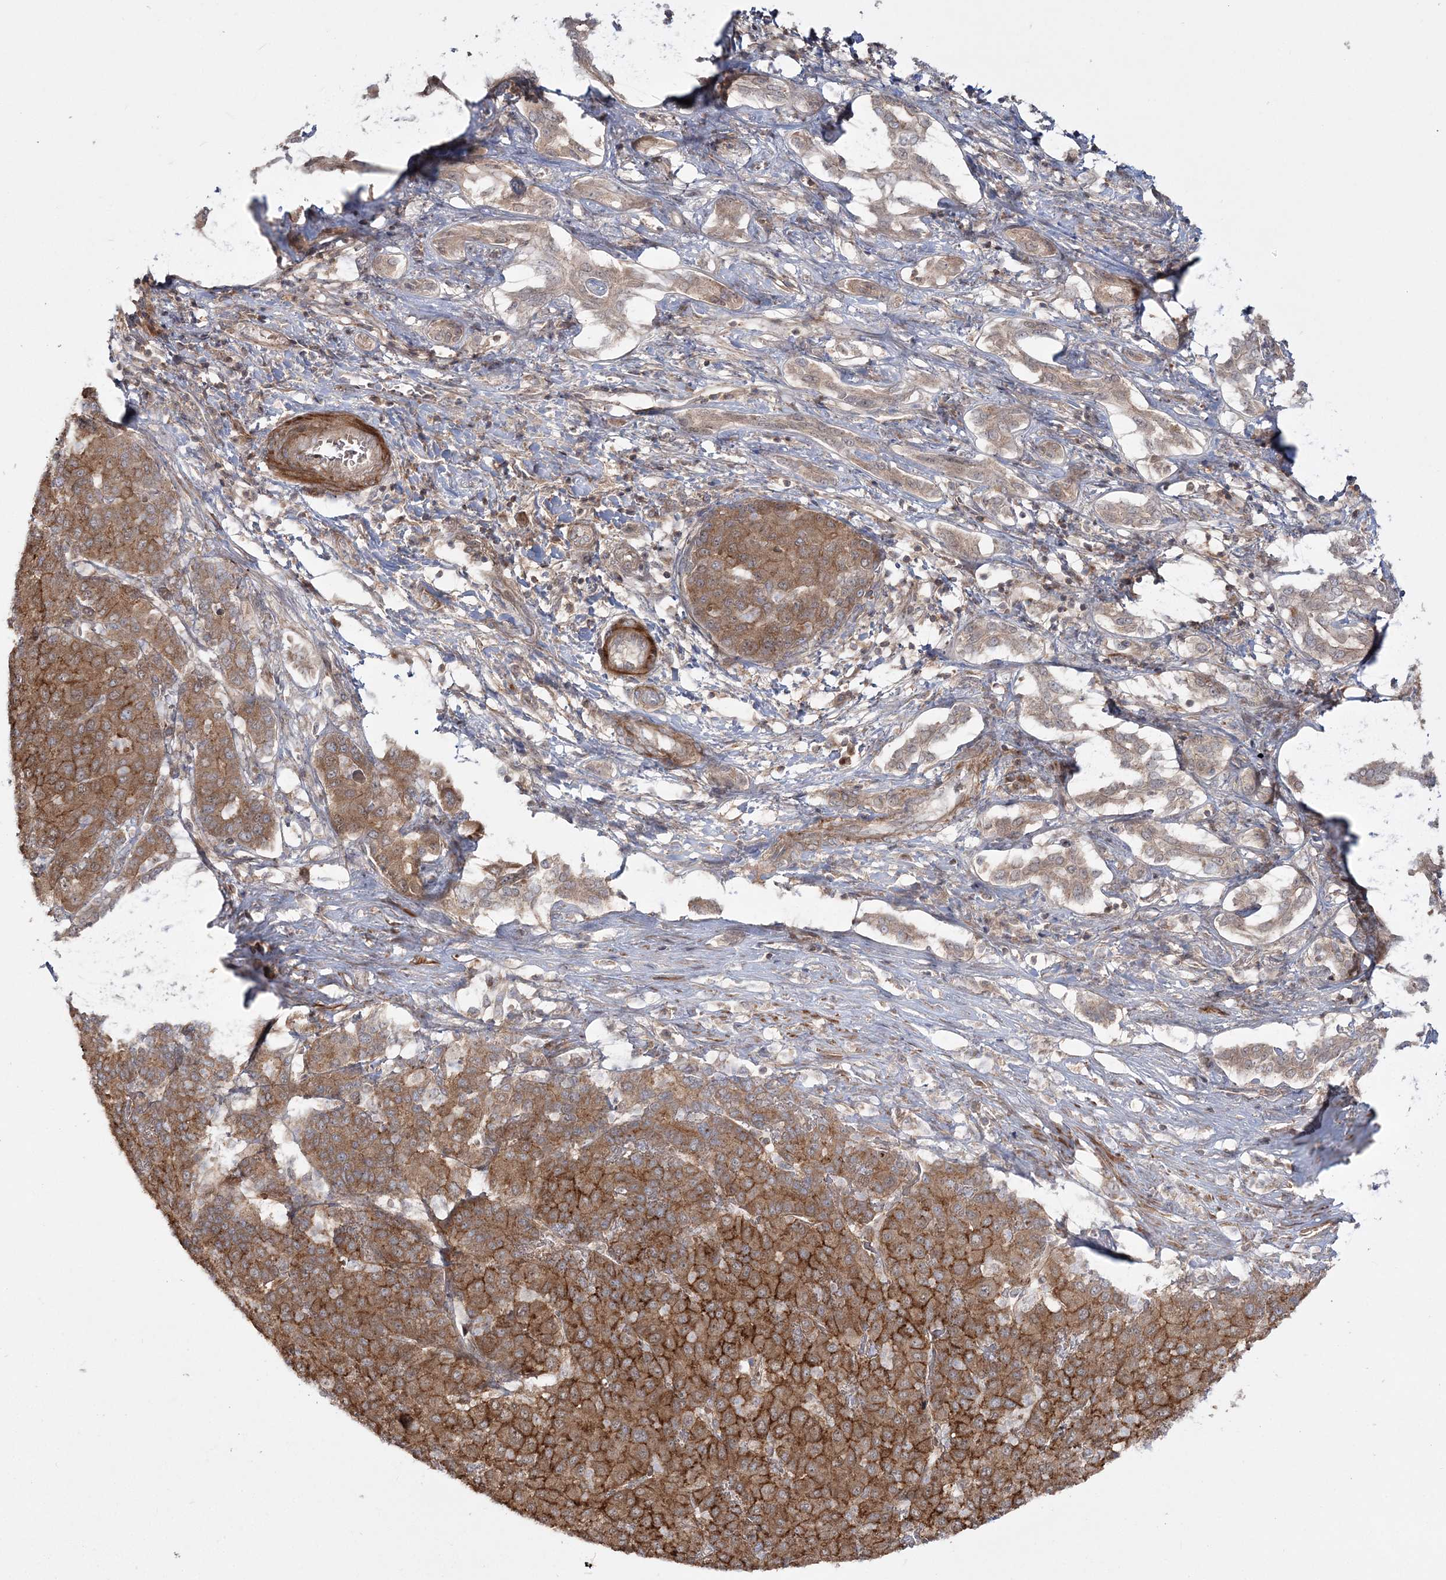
{"staining": {"intensity": "strong", "quantity": ">75%", "location": "cytoplasmic/membranous"}, "tissue": "liver cancer", "cell_type": "Tumor cells", "image_type": "cancer", "snomed": [{"axis": "morphology", "description": "Carcinoma, Hepatocellular, NOS"}, {"axis": "topography", "description": "Liver"}], "caption": "Immunohistochemical staining of human liver hepatocellular carcinoma shows high levels of strong cytoplasmic/membranous staining in approximately >75% of tumor cells. The protein of interest is shown in brown color, while the nuclei are stained blue.", "gene": "MOCS2", "patient": {"sex": "male", "age": 65}}